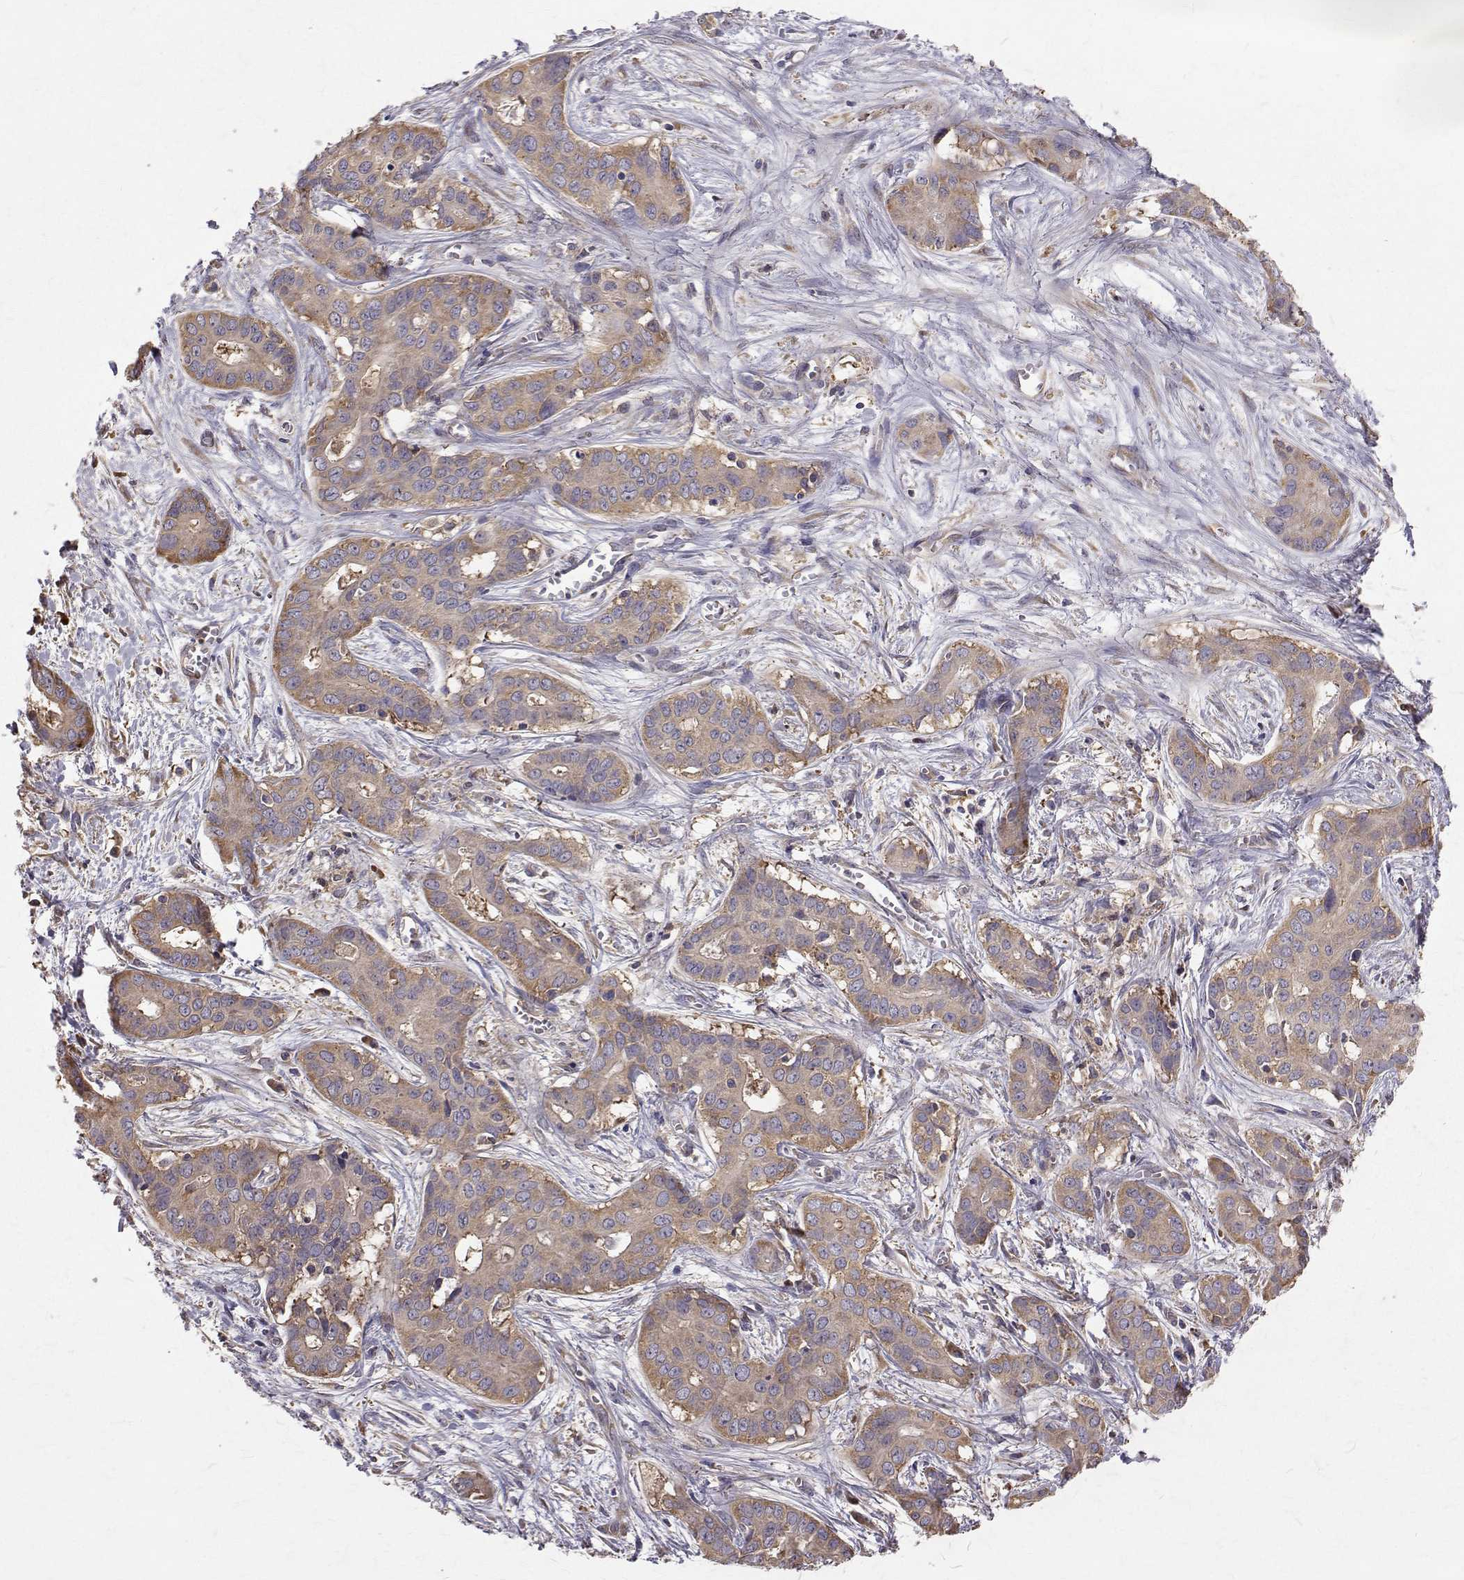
{"staining": {"intensity": "weak", "quantity": ">75%", "location": "cytoplasmic/membranous"}, "tissue": "liver cancer", "cell_type": "Tumor cells", "image_type": "cancer", "snomed": [{"axis": "morphology", "description": "Cholangiocarcinoma"}, {"axis": "topography", "description": "Liver"}], "caption": "Liver cholangiocarcinoma stained for a protein displays weak cytoplasmic/membranous positivity in tumor cells. The staining was performed using DAB, with brown indicating positive protein expression. Nuclei are stained blue with hematoxylin.", "gene": "FARSB", "patient": {"sex": "female", "age": 65}}